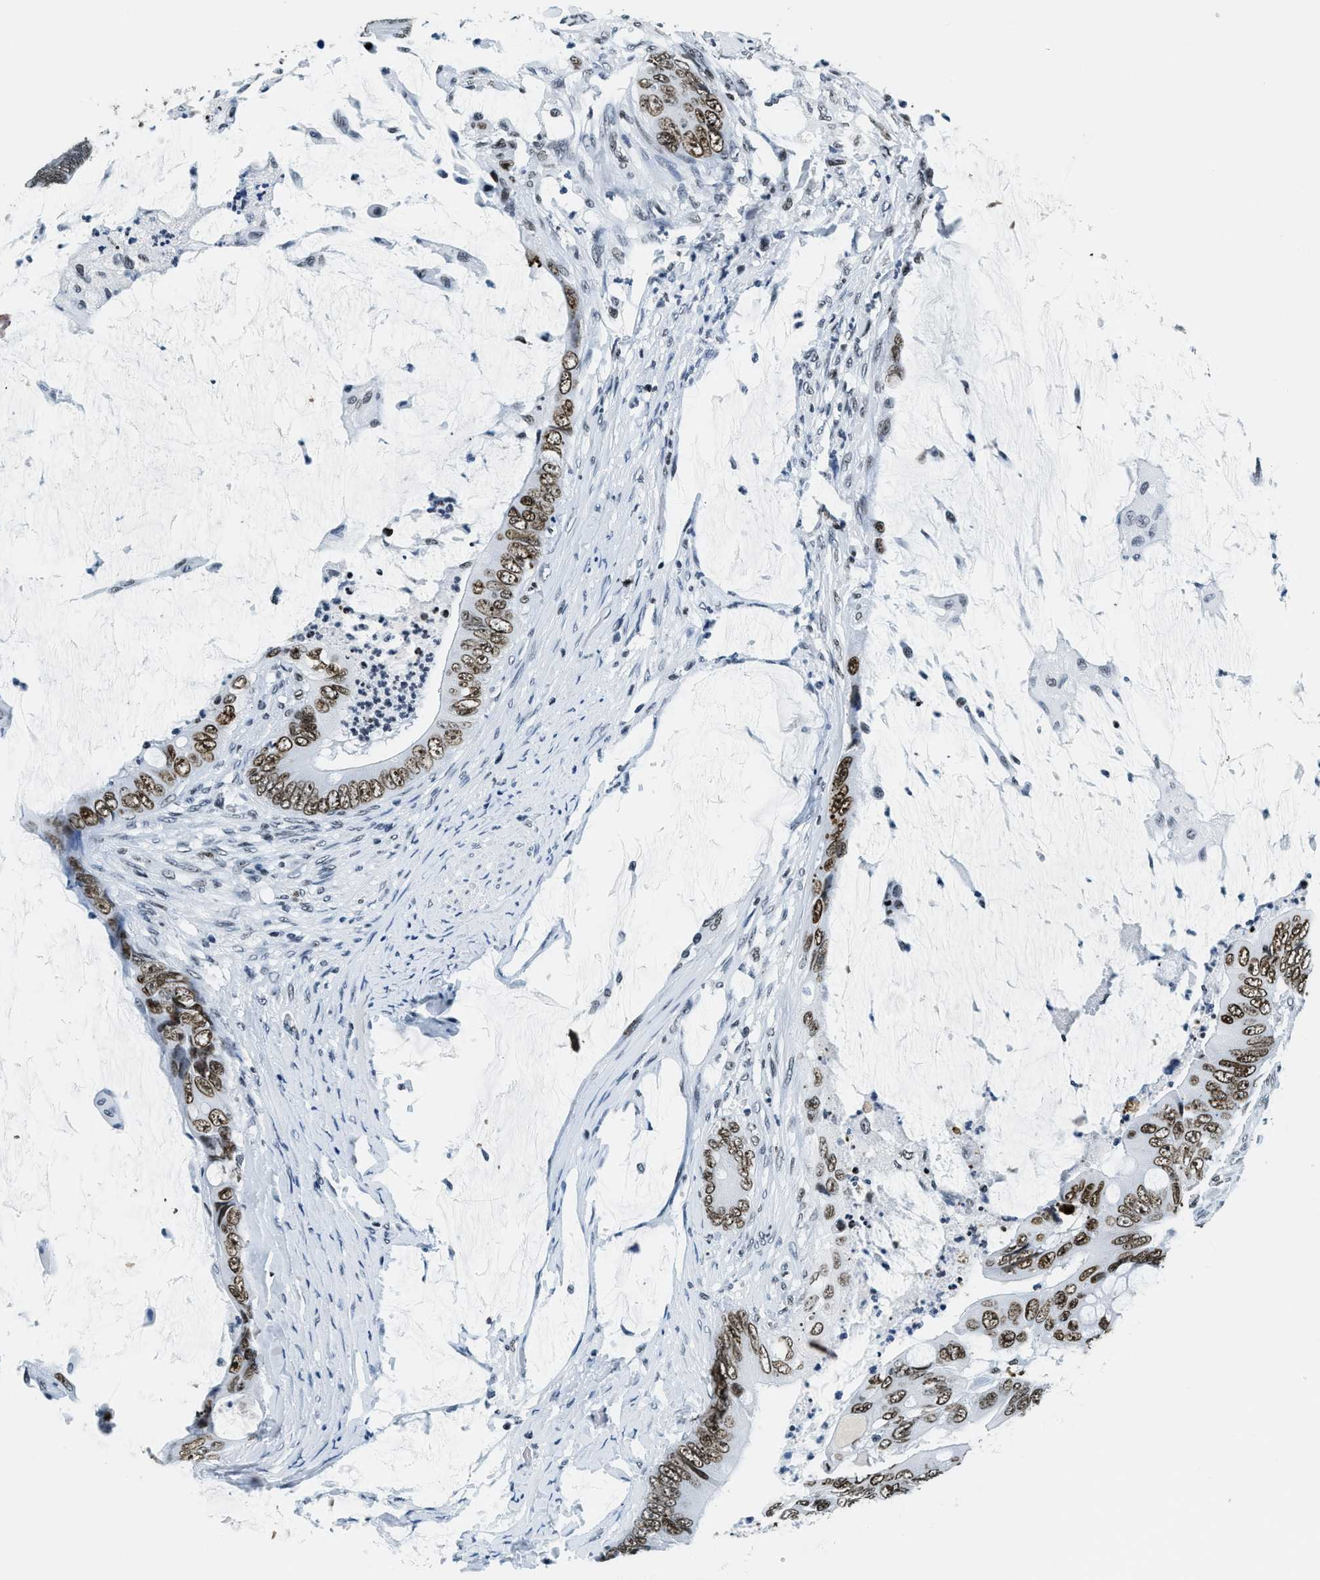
{"staining": {"intensity": "moderate", "quantity": ">75%", "location": "nuclear"}, "tissue": "colorectal cancer", "cell_type": "Tumor cells", "image_type": "cancer", "snomed": [{"axis": "morphology", "description": "Adenocarcinoma, NOS"}, {"axis": "topography", "description": "Rectum"}], "caption": "Colorectal cancer (adenocarcinoma) stained with DAB IHC reveals medium levels of moderate nuclear staining in approximately >75% of tumor cells. Using DAB (brown) and hematoxylin (blue) stains, captured at high magnification using brightfield microscopy.", "gene": "TOP1", "patient": {"sex": "female", "age": 77}}